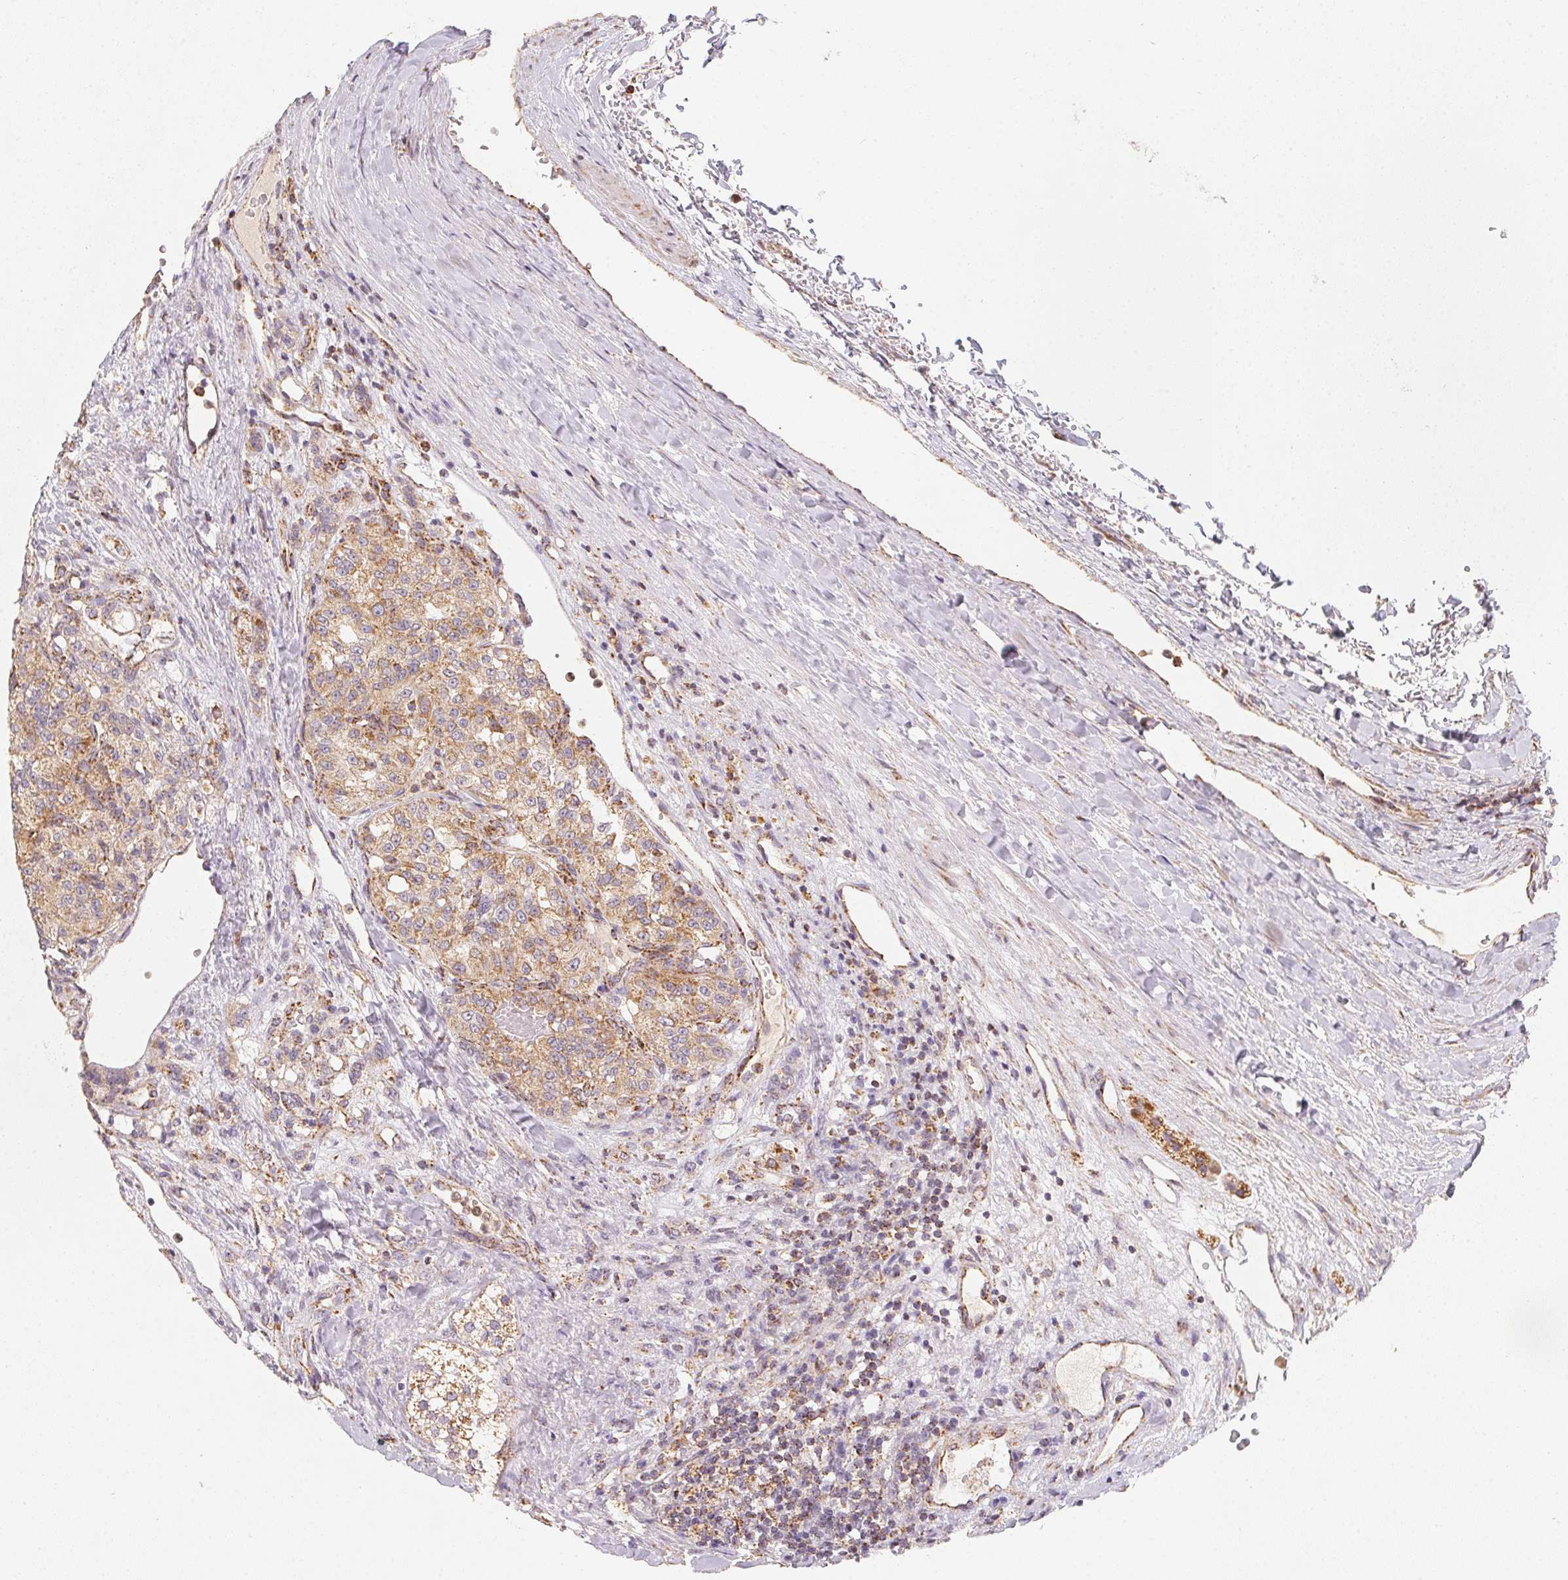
{"staining": {"intensity": "moderate", "quantity": ">75%", "location": "cytoplasmic/membranous"}, "tissue": "renal cancer", "cell_type": "Tumor cells", "image_type": "cancer", "snomed": [{"axis": "morphology", "description": "Adenocarcinoma, NOS"}, {"axis": "topography", "description": "Kidney"}], "caption": "Human adenocarcinoma (renal) stained for a protein (brown) demonstrates moderate cytoplasmic/membranous positive expression in approximately >75% of tumor cells.", "gene": "NDUFS6", "patient": {"sex": "female", "age": 63}}